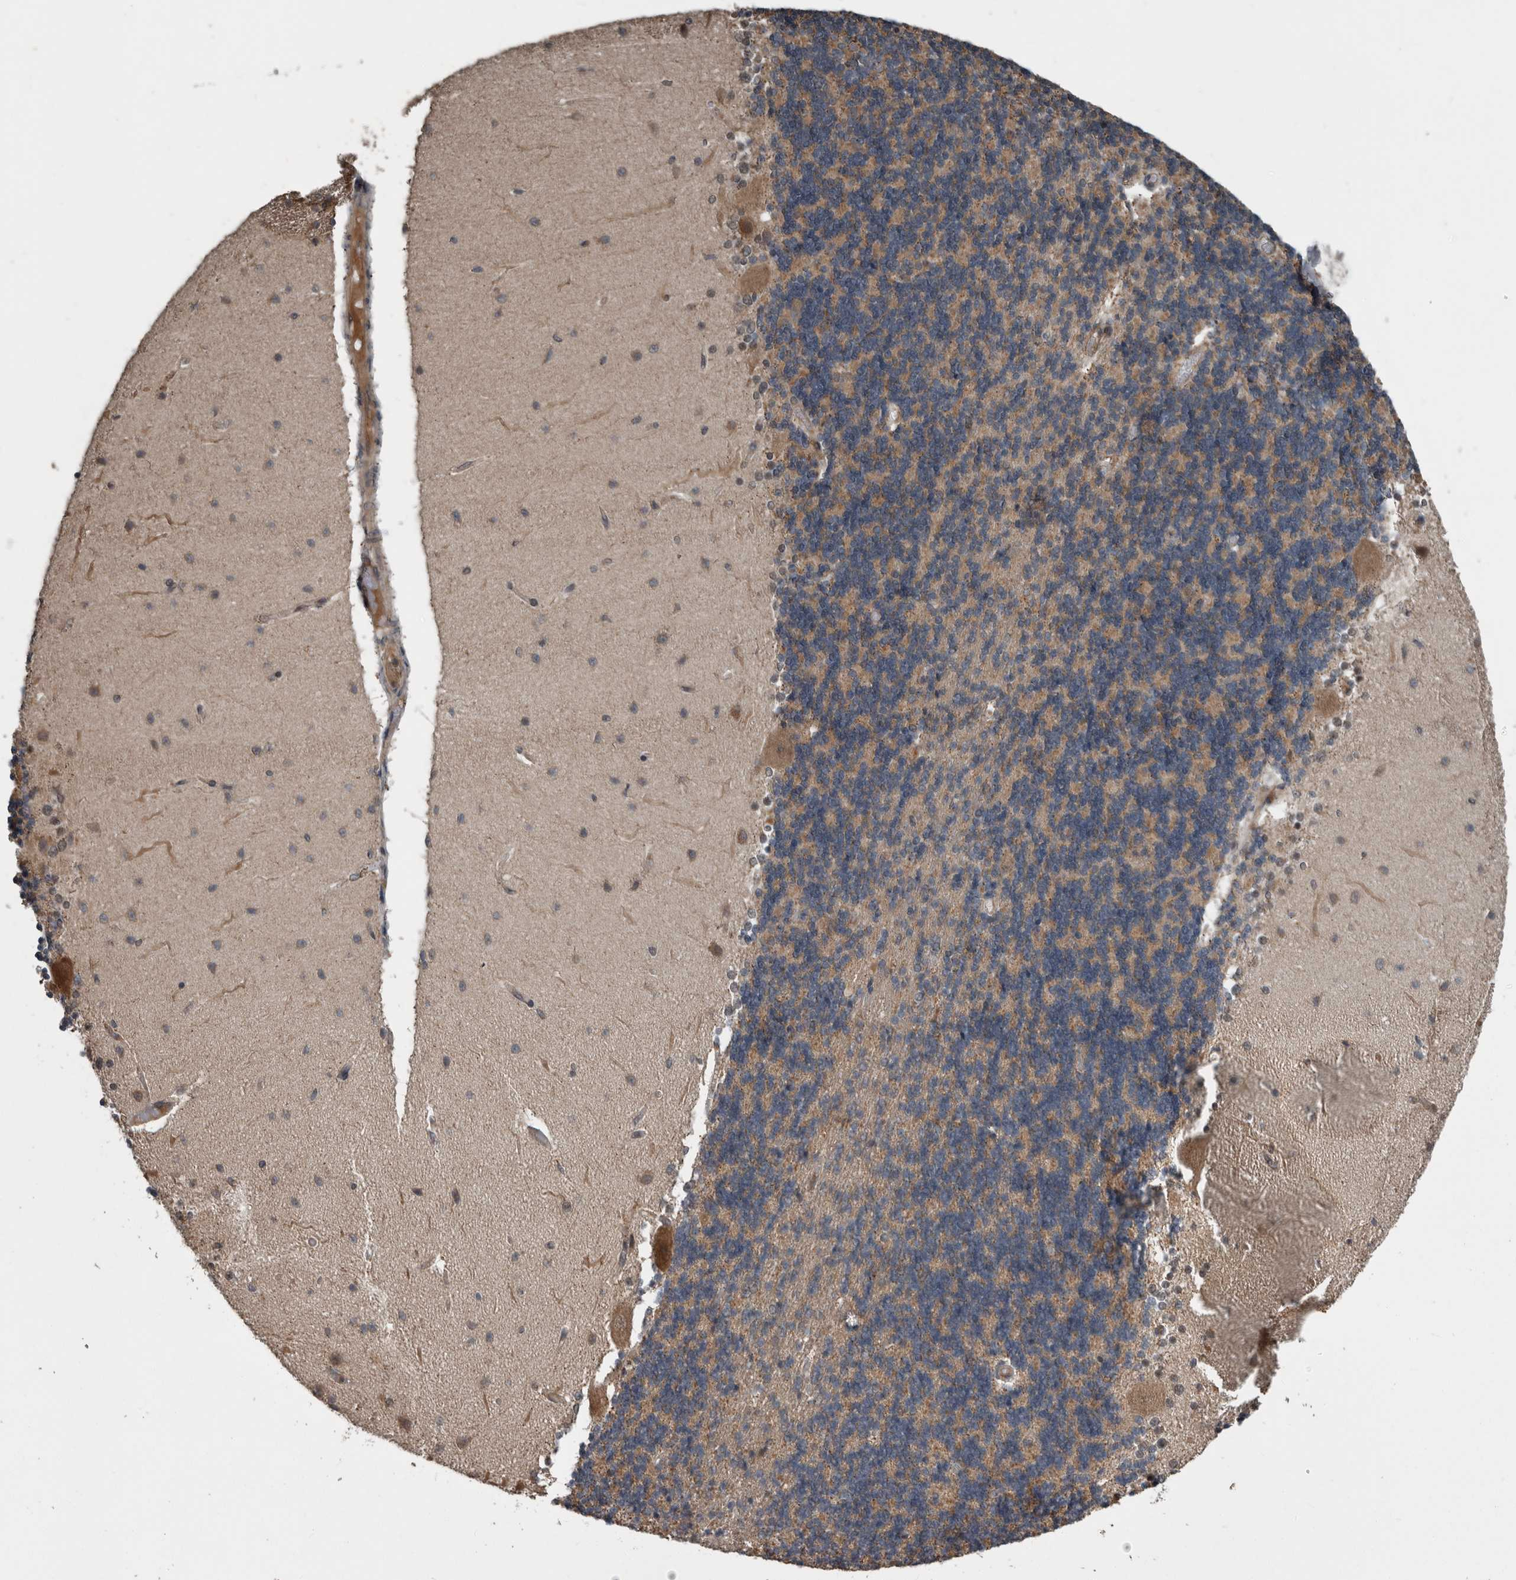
{"staining": {"intensity": "moderate", "quantity": ">75%", "location": "cytoplasmic/membranous"}, "tissue": "cerebellum", "cell_type": "Cells in granular layer", "image_type": "normal", "snomed": [{"axis": "morphology", "description": "Normal tissue, NOS"}, {"axis": "topography", "description": "Cerebellum"}], "caption": "This photomicrograph shows immunohistochemistry (IHC) staining of normal cerebellum, with medium moderate cytoplasmic/membranous expression in about >75% of cells in granular layer.", "gene": "RIOK3", "patient": {"sex": "female", "age": 54}}